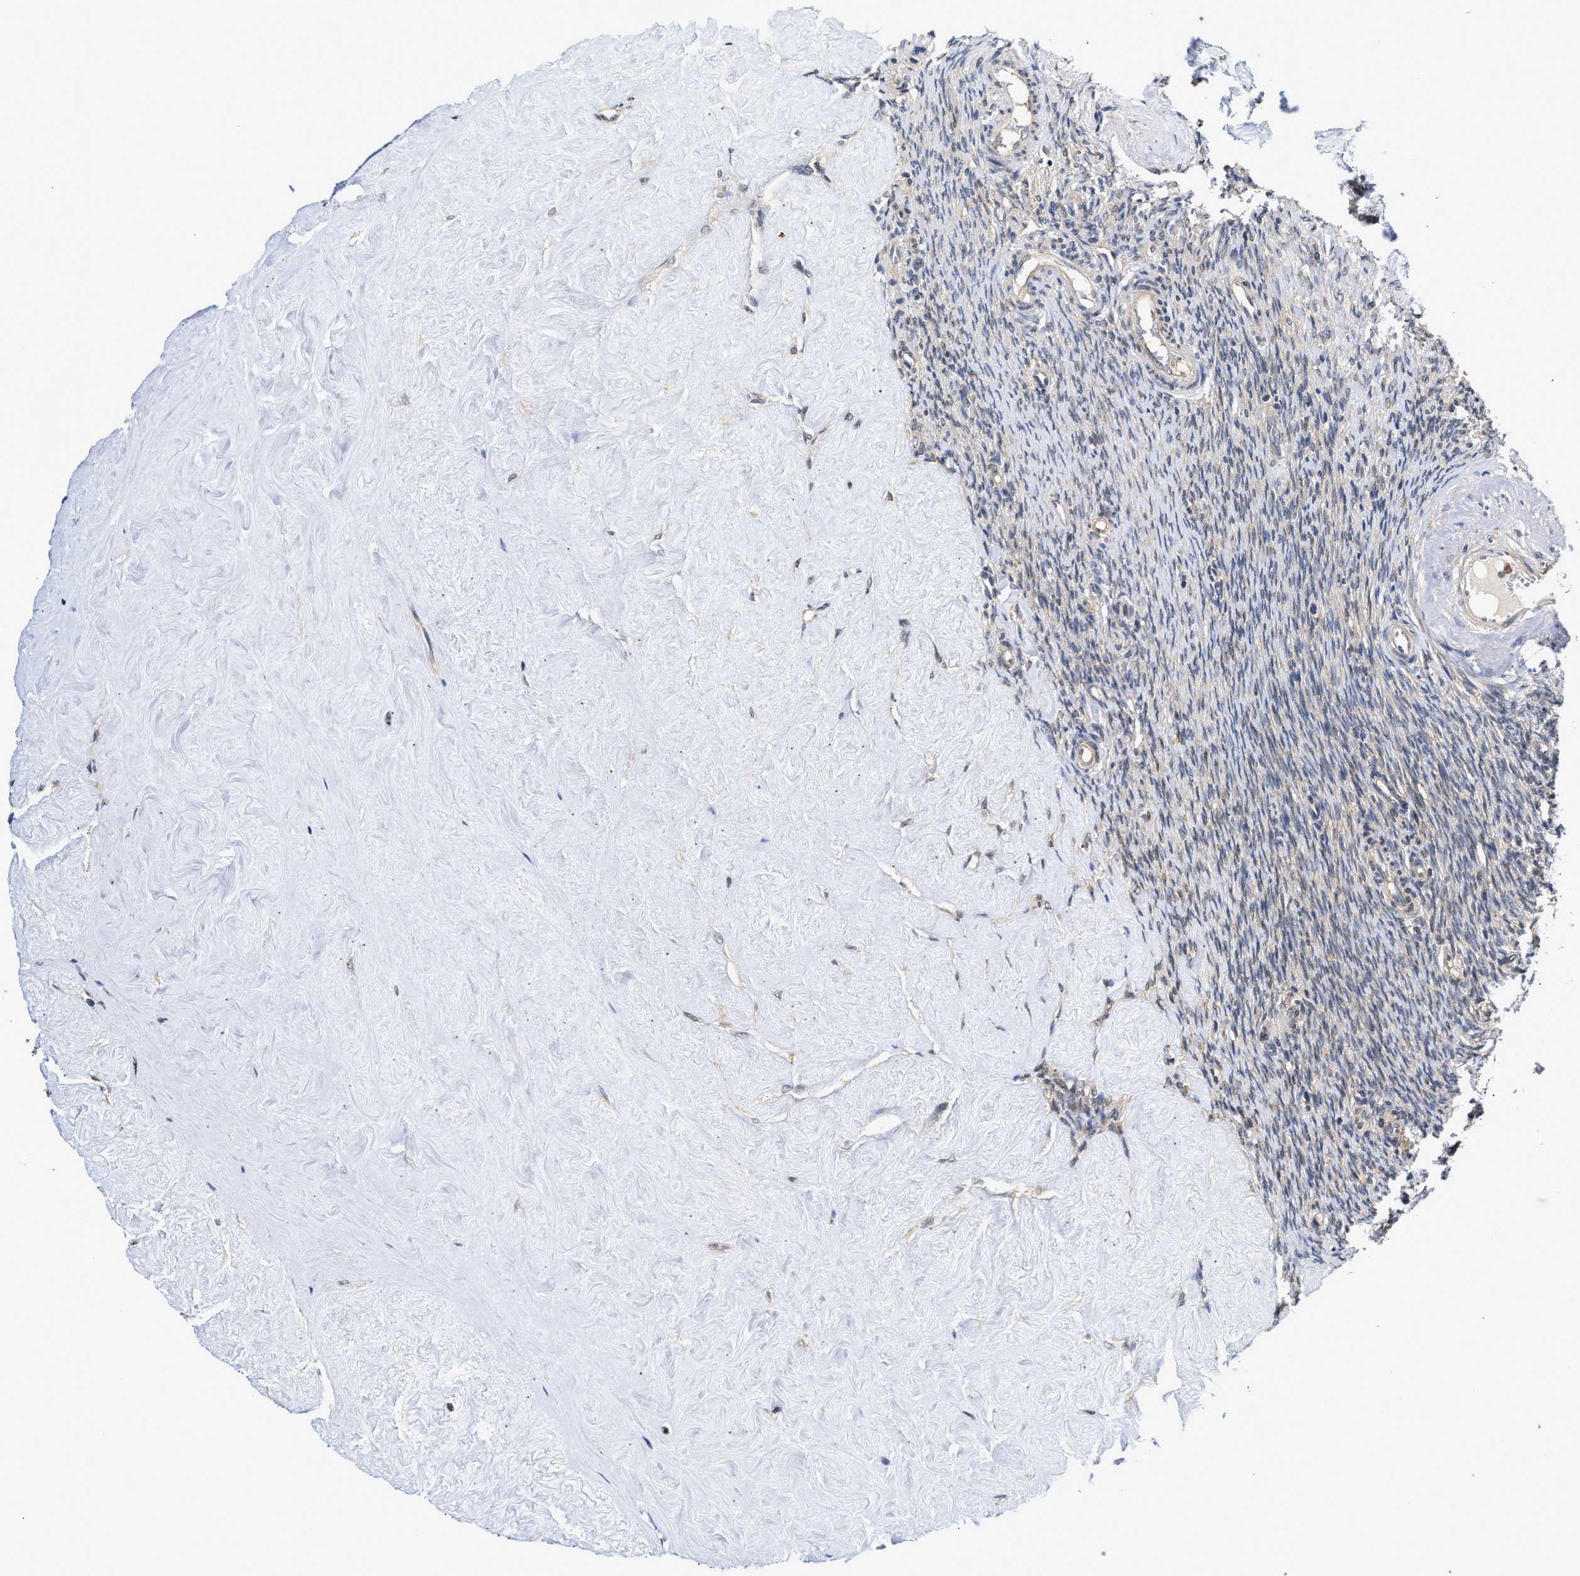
{"staining": {"intensity": "weak", "quantity": ">75%", "location": "cytoplasmic/membranous"}, "tissue": "ovary", "cell_type": "Follicle cells", "image_type": "normal", "snomed": [{"axis": "morphology", "description": "Normal tissue, NOS"}, {"axis": "topography", "description": "Ovary"}], "caption": "Human ovary stained for a protein (brown) displays weak cytoplasmic/membranous positive staining in about >75% of follicle cells.", "gene": "KLHDC1", "patient": {"sex": "female", "age": 41}}